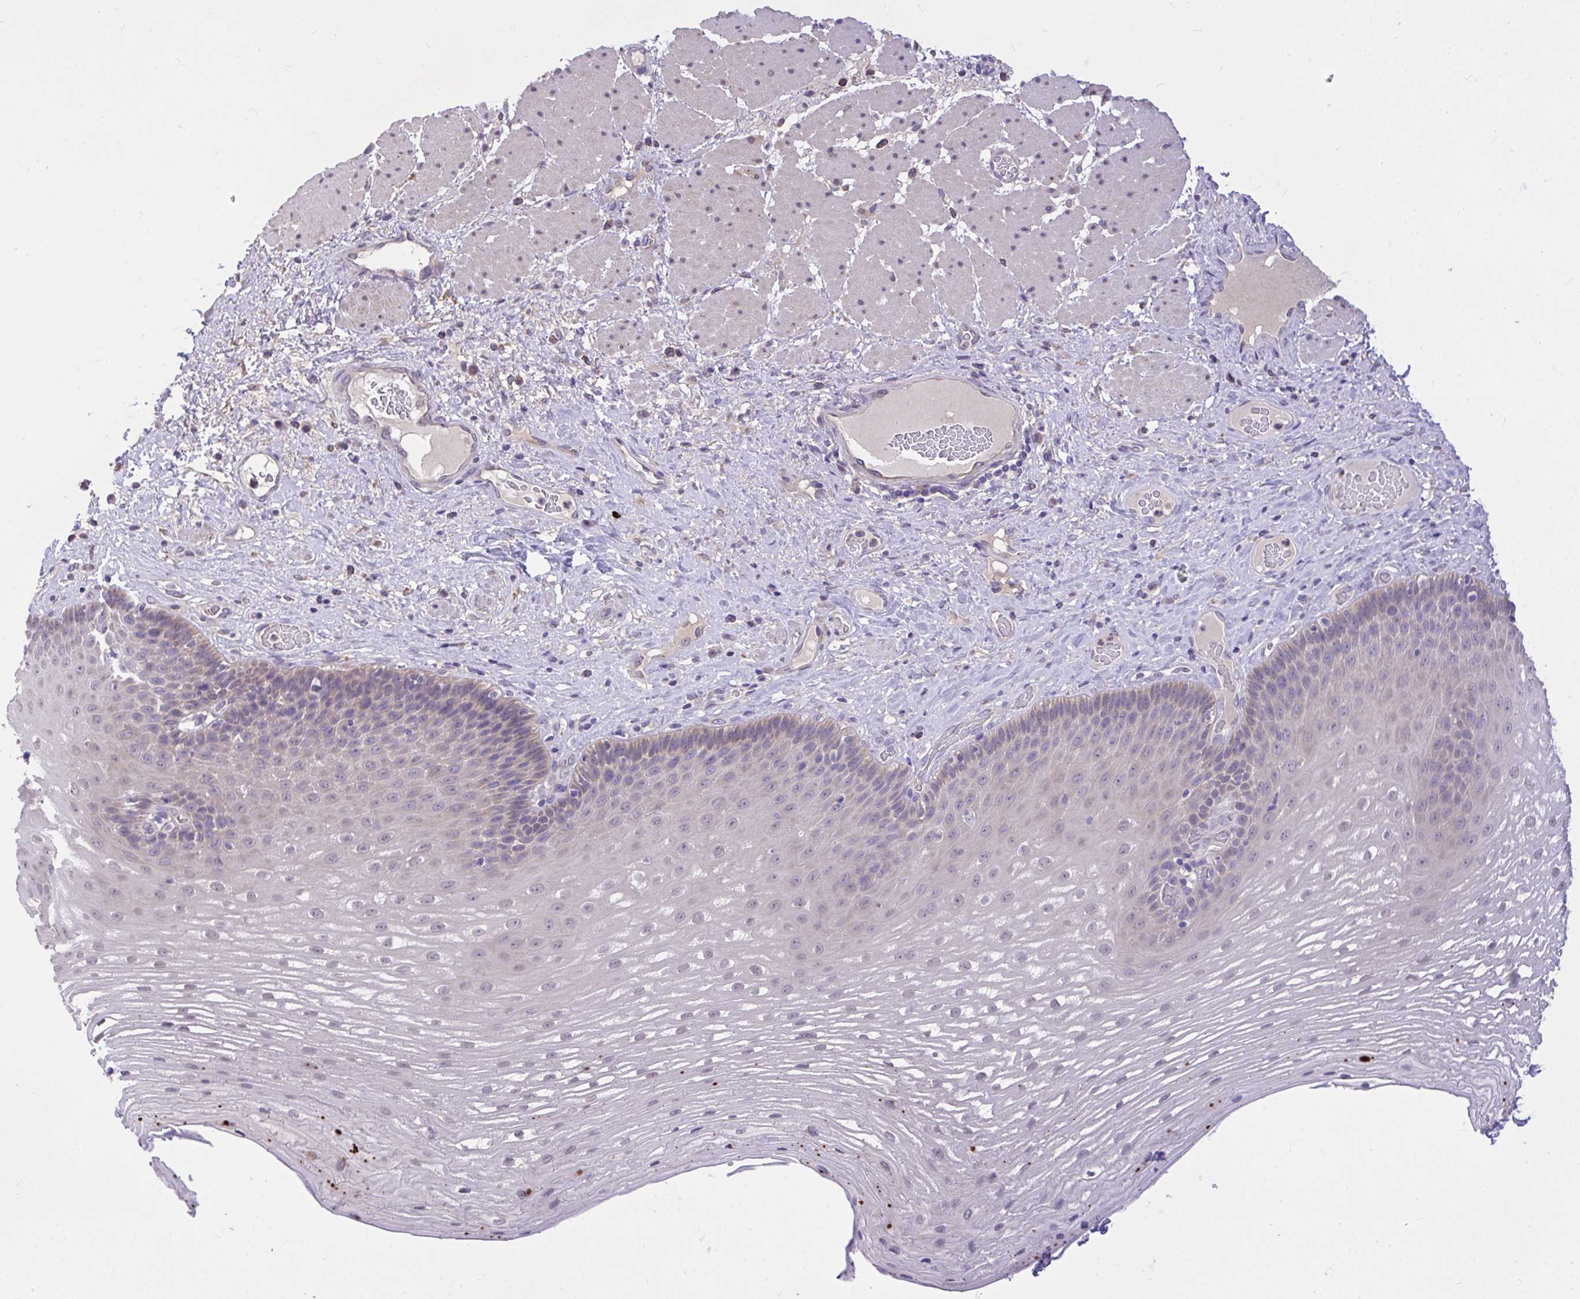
{"staining": {"intensity": "moderate", "quantity": "<25%", "location": "cytoplasmic/membranous"}, "tissue": "esophagus", "cell_type": "Squamous epithelial cells", "image_type": "normal", "snomed": [{"axis": "morphology", "description": "Normal tissue, NOS"}, {"axis": "topography", "description": "Esophagus"}], "caption": "Benign esophagus shows moderate cytoplasmic/membranous positivity in approximately <25% of squamous epithelial cells The protein of interest is shown in brown color, while the nuclei are stained blue..", "gene": "MPC2", "patient": {"sex": "male", "age": 62}}